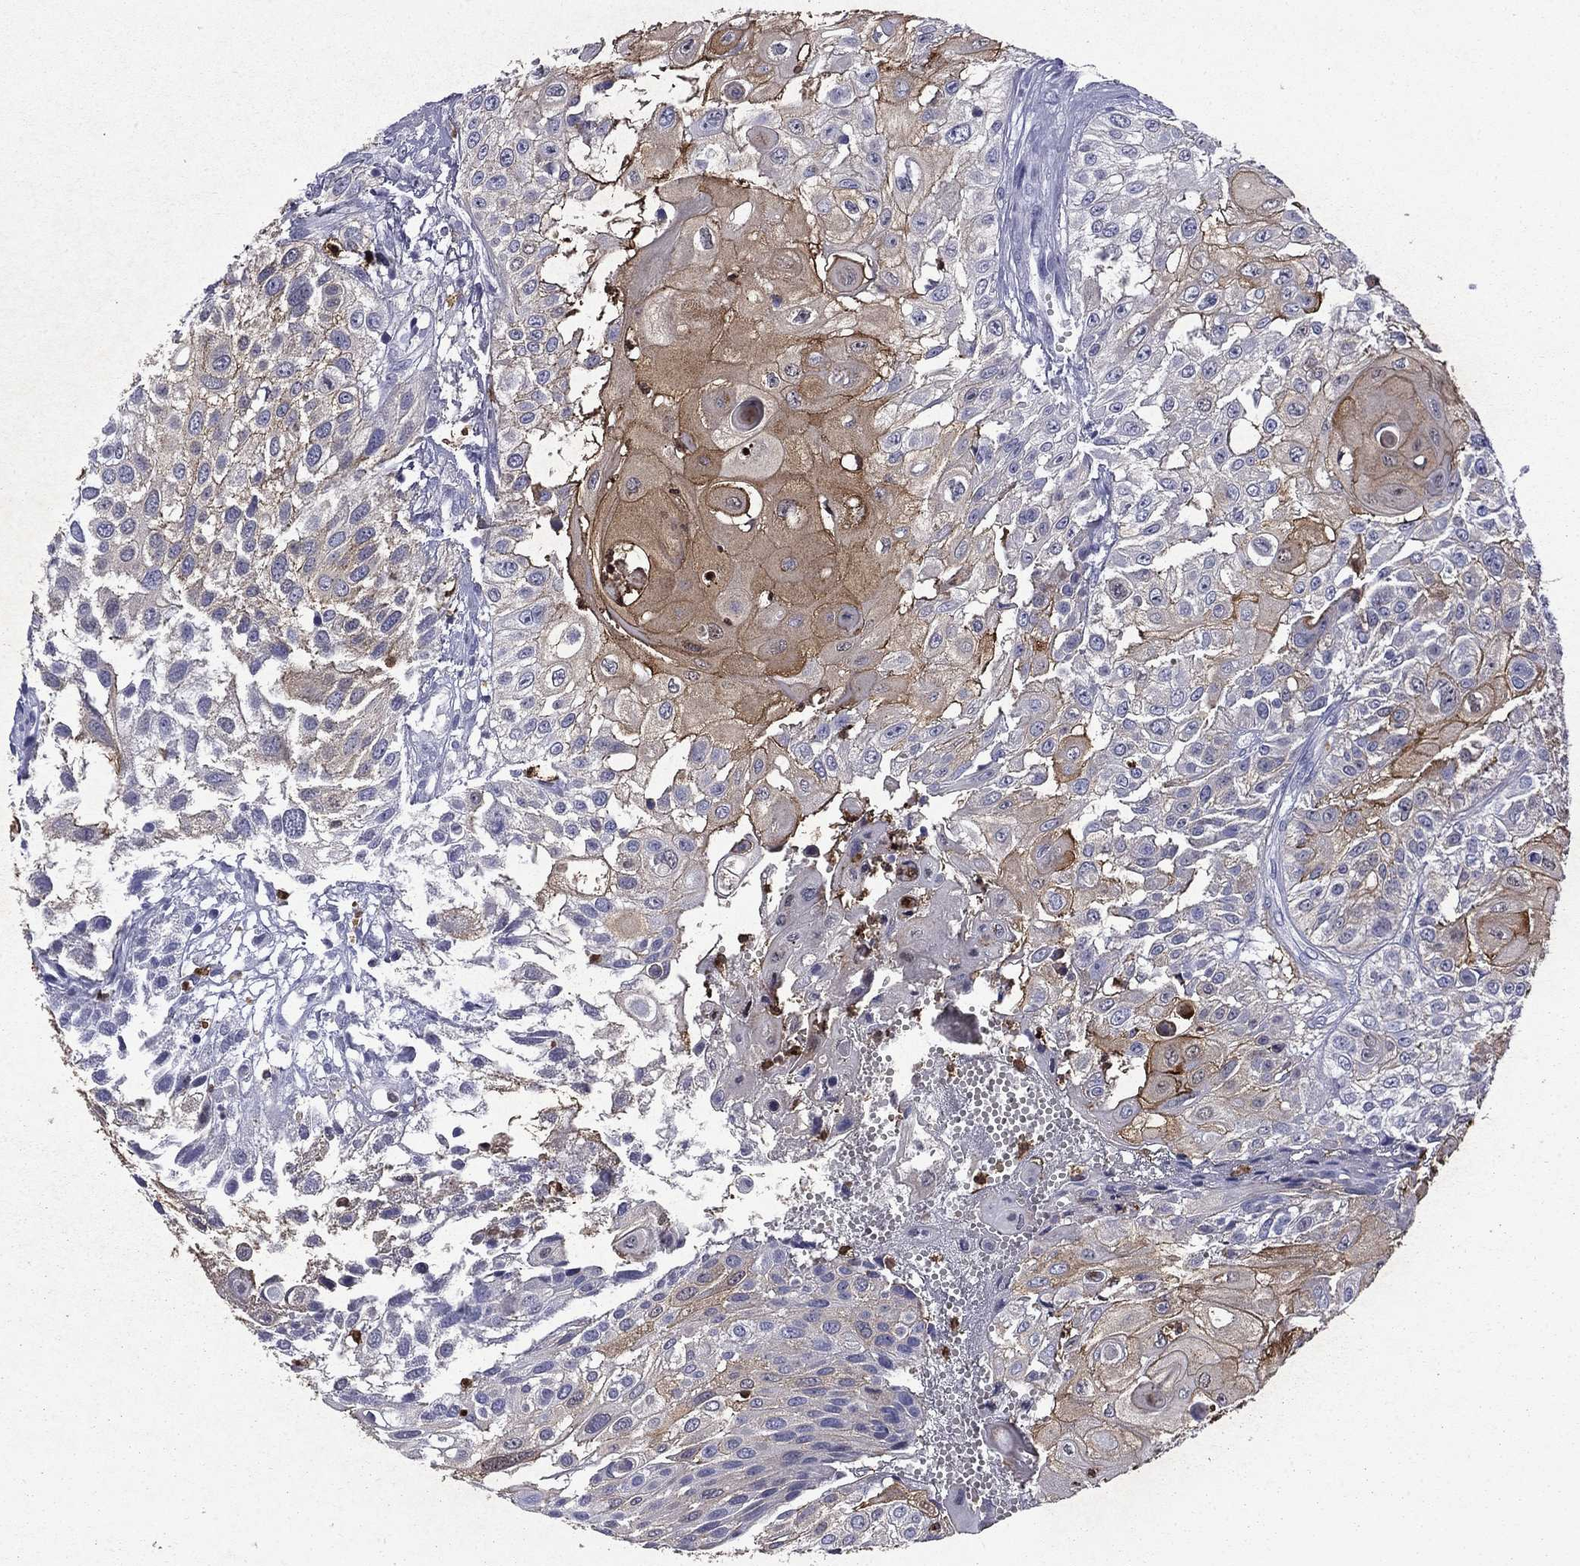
{"staining": {"intensity": "moderate", "quantity": "<25%", "location": "cytoplasmic/membranous"}, "tissue": "urothelial cancer", "cell_type": "Tumor cells", "image_type": "cancer", "snomed": [{"axis": "morphology", "description": "Urothelial carcinoma, High grade"}, {"axis": "topography", "description": "Urinary bladder"}], "caption": "Urothelial cancer stained for a protein (brown) demonstrates moderate cytoplasmic/membranous positive staining in approximately <25% of tumor cells.", "gene": "TRIM29", "patient": {"sex": "female", "age": 79}}